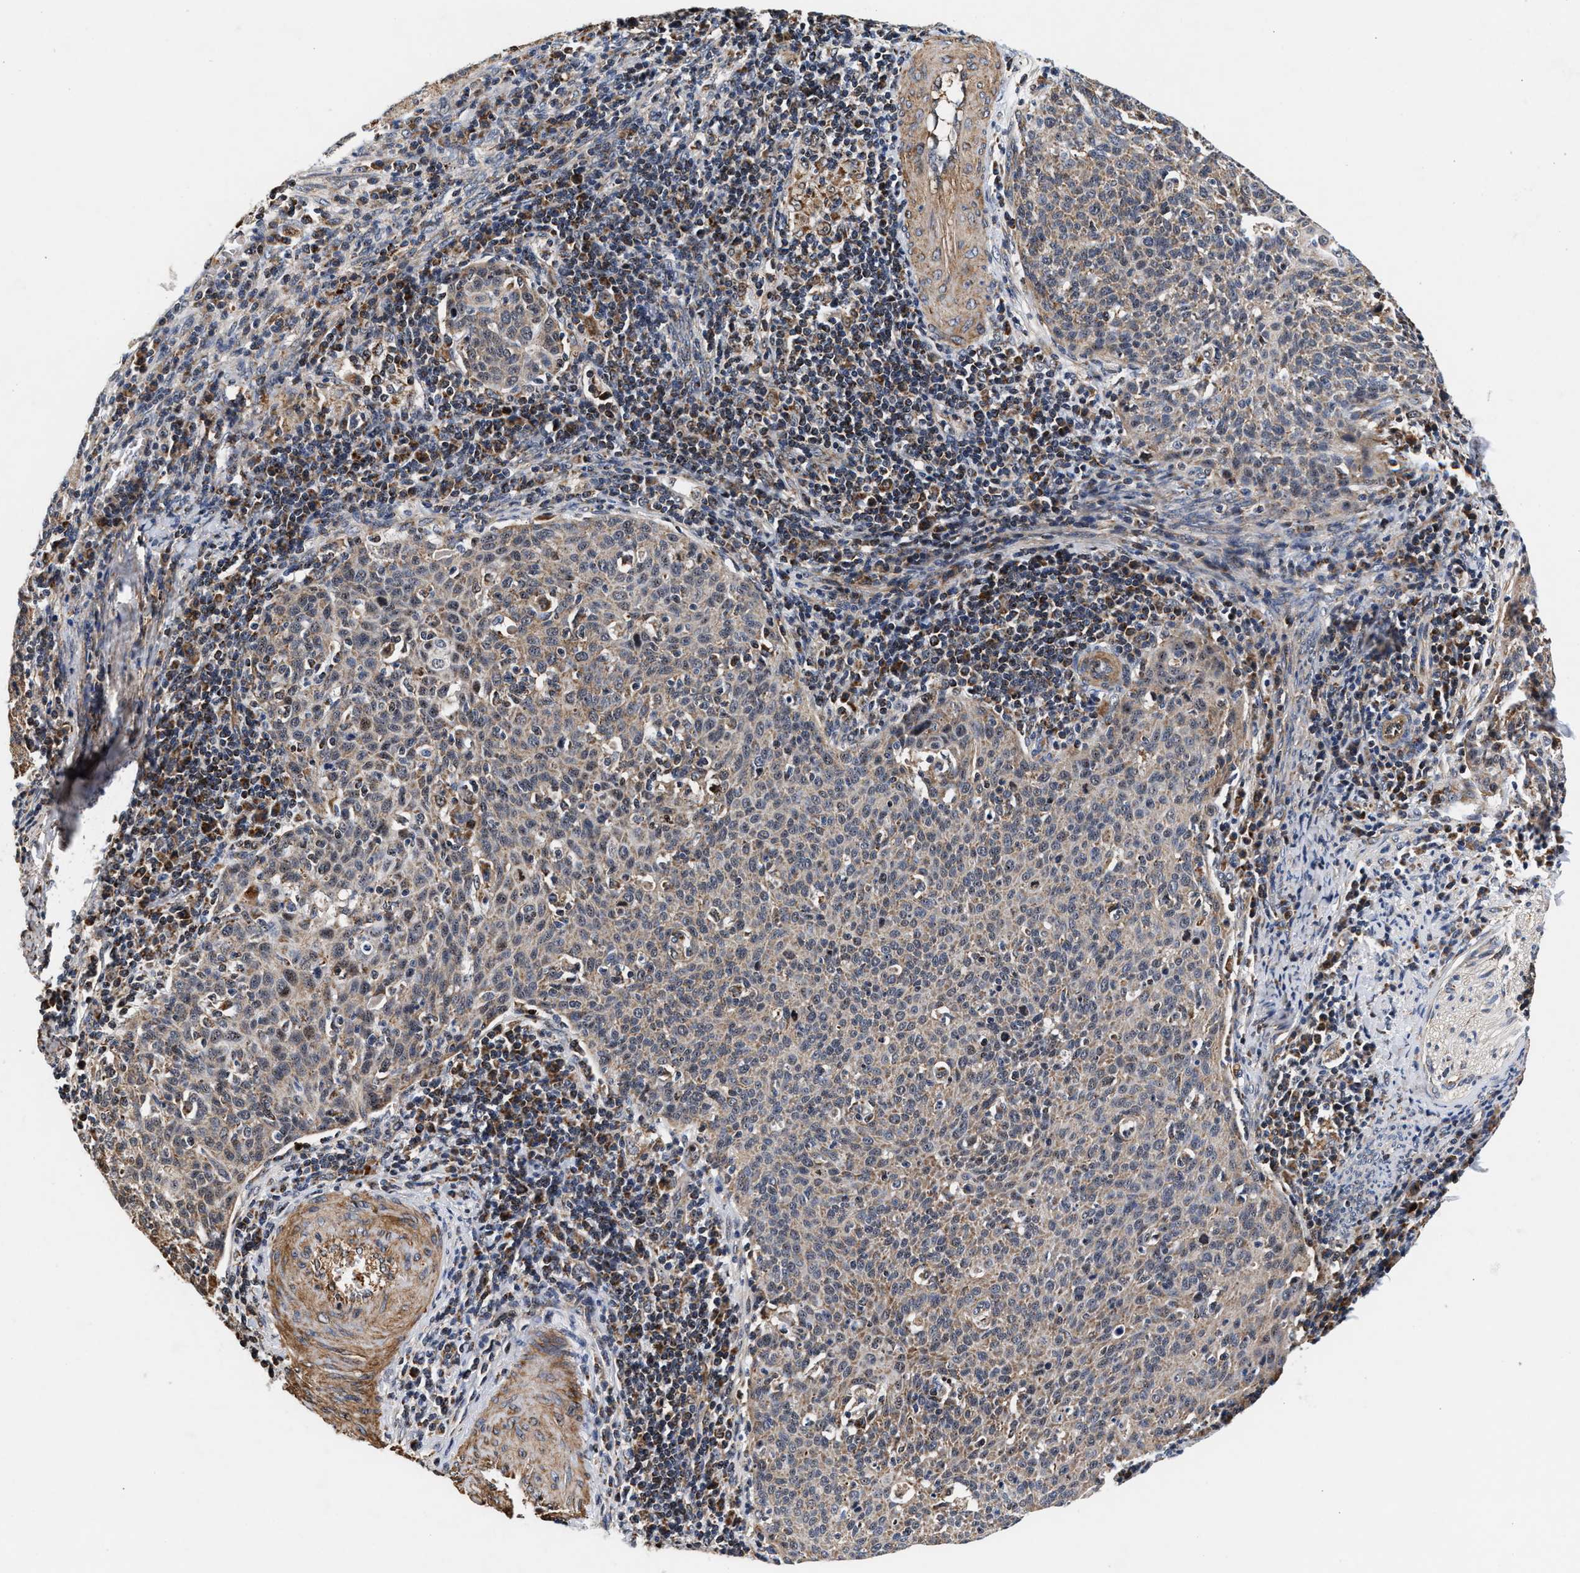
{"staining": {"intensity": "moderate", "quantity": "25%-75%", "location": "cytoplasmic/membranous"}, "tissue": "cervical cancer", "cell_type": "Tumor cells", "image_type": "cancer", "snomed": [{"axis": "morphology", "description": "Squamous cell carcinoma, NOS"}, {"axis": "topography", "description": "Cervix"}], "caption": "Protein analysis of cervical squamous cell carcinoma tissue reveals moderate cytoplasmic/membranous positivity in approximately 25%-75% of tumor cells.", "gene": "SGK1", "patient": {"sex": "female", "age": 38}}